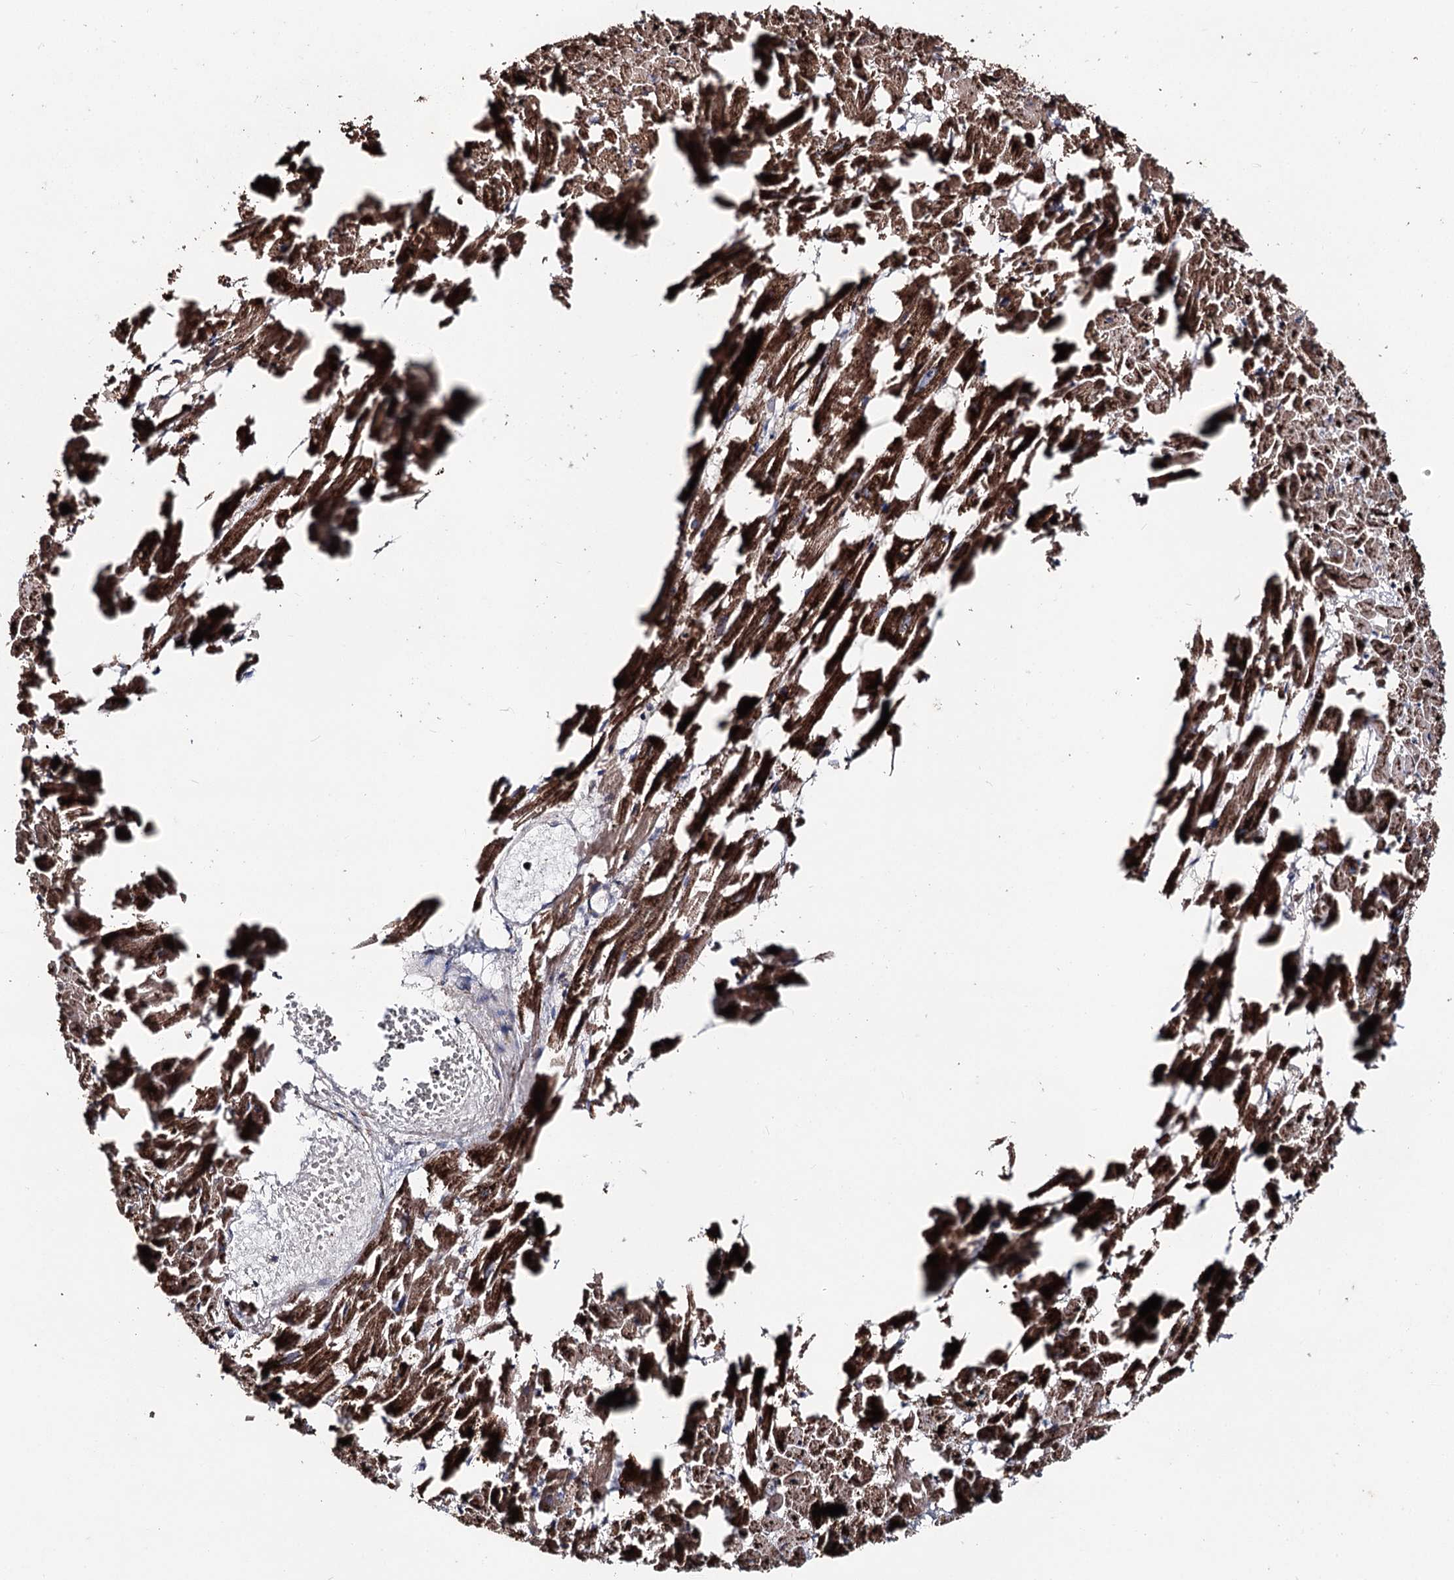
{"staining": {"intensity": "strong", "quantity": ">75%", "location": "cytoplasmic/membranous"}, "tissue": "heart muscle", "cell_type": "Cardiomyocytes", "image_type": "normal", "snomed": [{"axis": "morphology", "description": "Normal tissue, NOS"}, {"axis": "topography", "description": "Heart"}], "caption": "This is a micrograph of IHC staining of unremarkable heart muscle, which shows strong expression in the cytoplasmic/membranous of cardiomyocytes.", "gene": "MINDY3", "patient": {"sex": "female", "age": 64}}